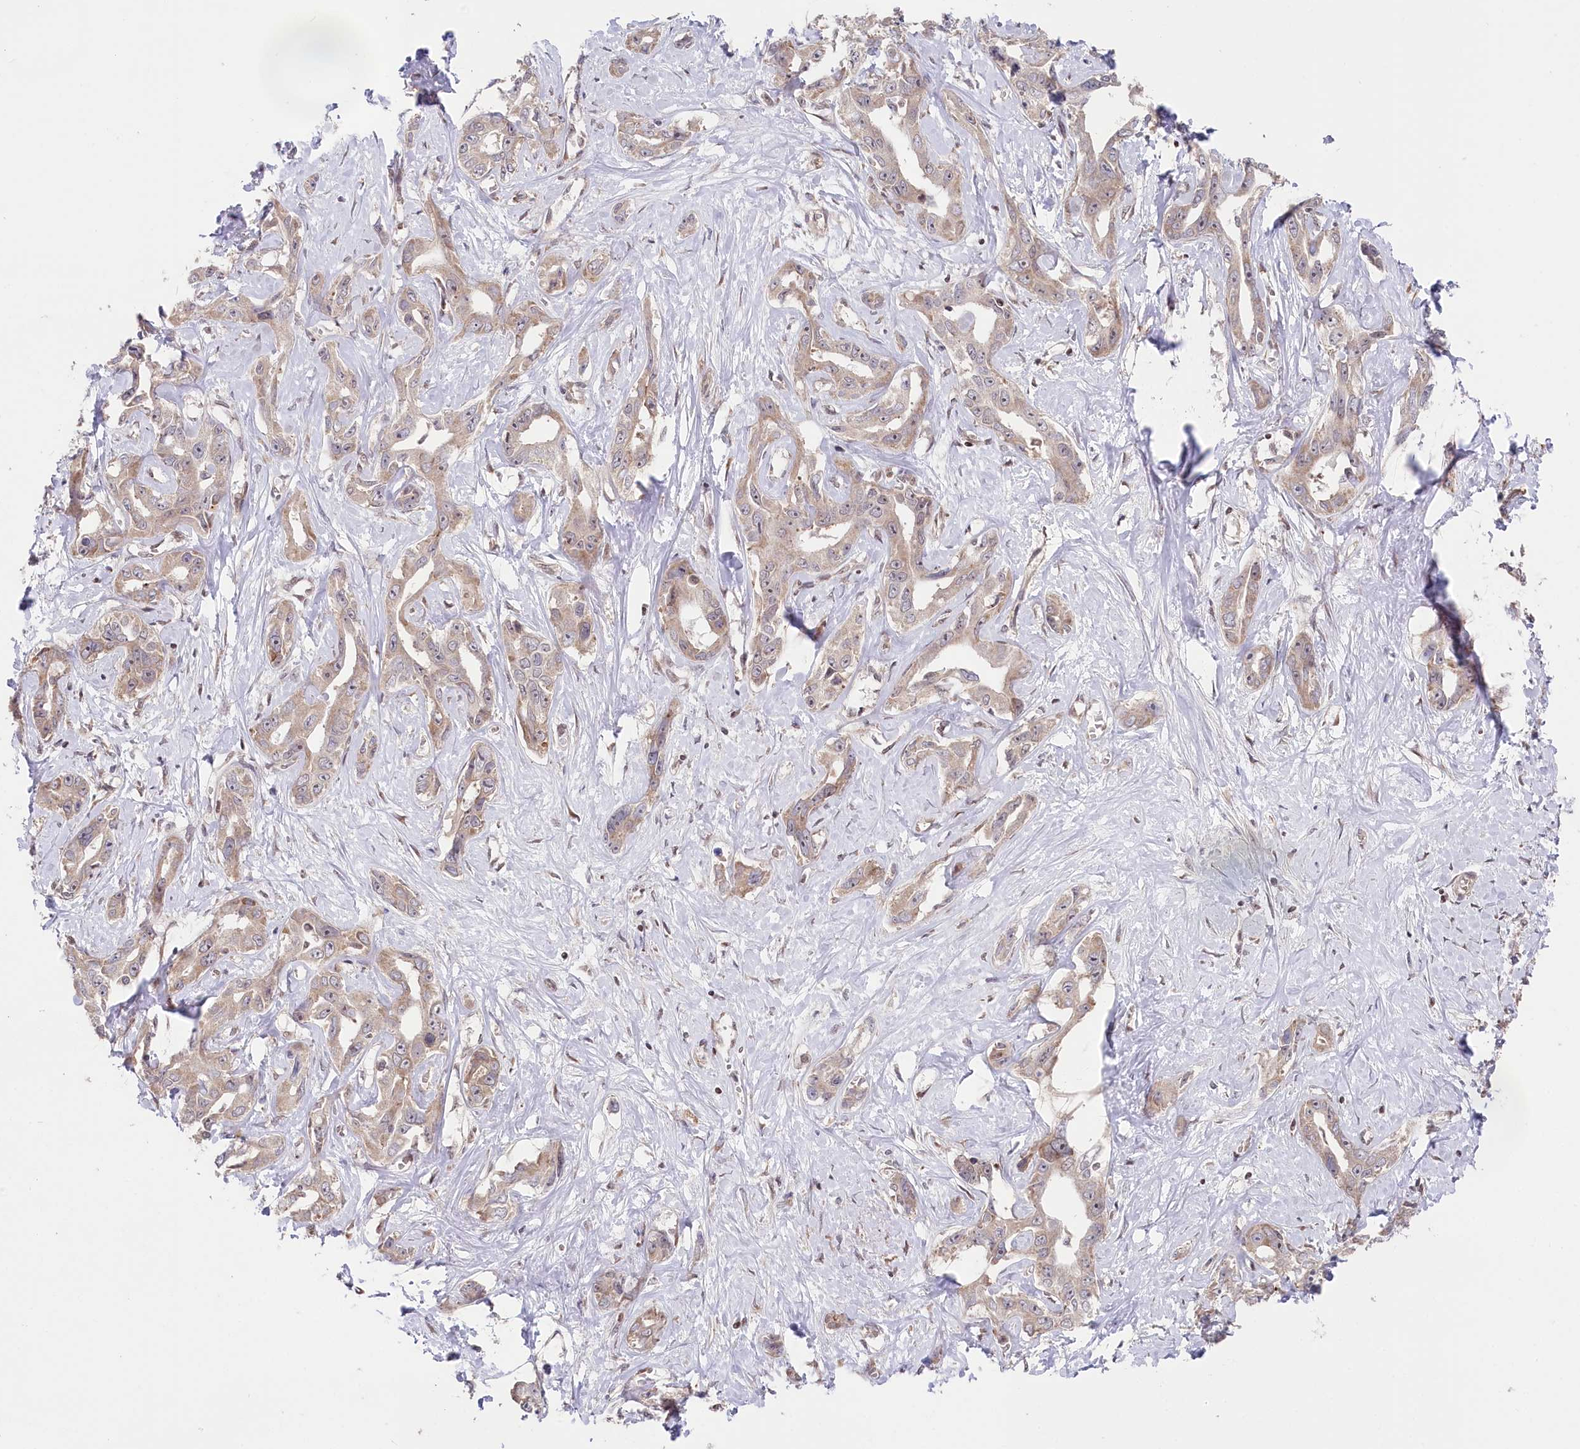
{"staining": {"intensity": "weak", "quantity": "25%-75%", "location": "cytoplasmic/membranous"}, "tissue": "liver cancer", "cell_type": "Tumor cells", "image_type": "cancer", "snomed": [{"axis": "morphology", "description": "Cholangiocarcinoma"}, {"axis": "topography", "description": "Liver"}], "caption": "IHC (DAB (3,3'-diaminobenzidine)) staining of human cholangiocarcinoma (liver) shows weak cytoplasmic/membranous protein staining in about 25%-75% of tumor cells. Nuclei are stained in blue.", "gene": "CGGBP1", "patient": {"sex": "male", "age": 59}}